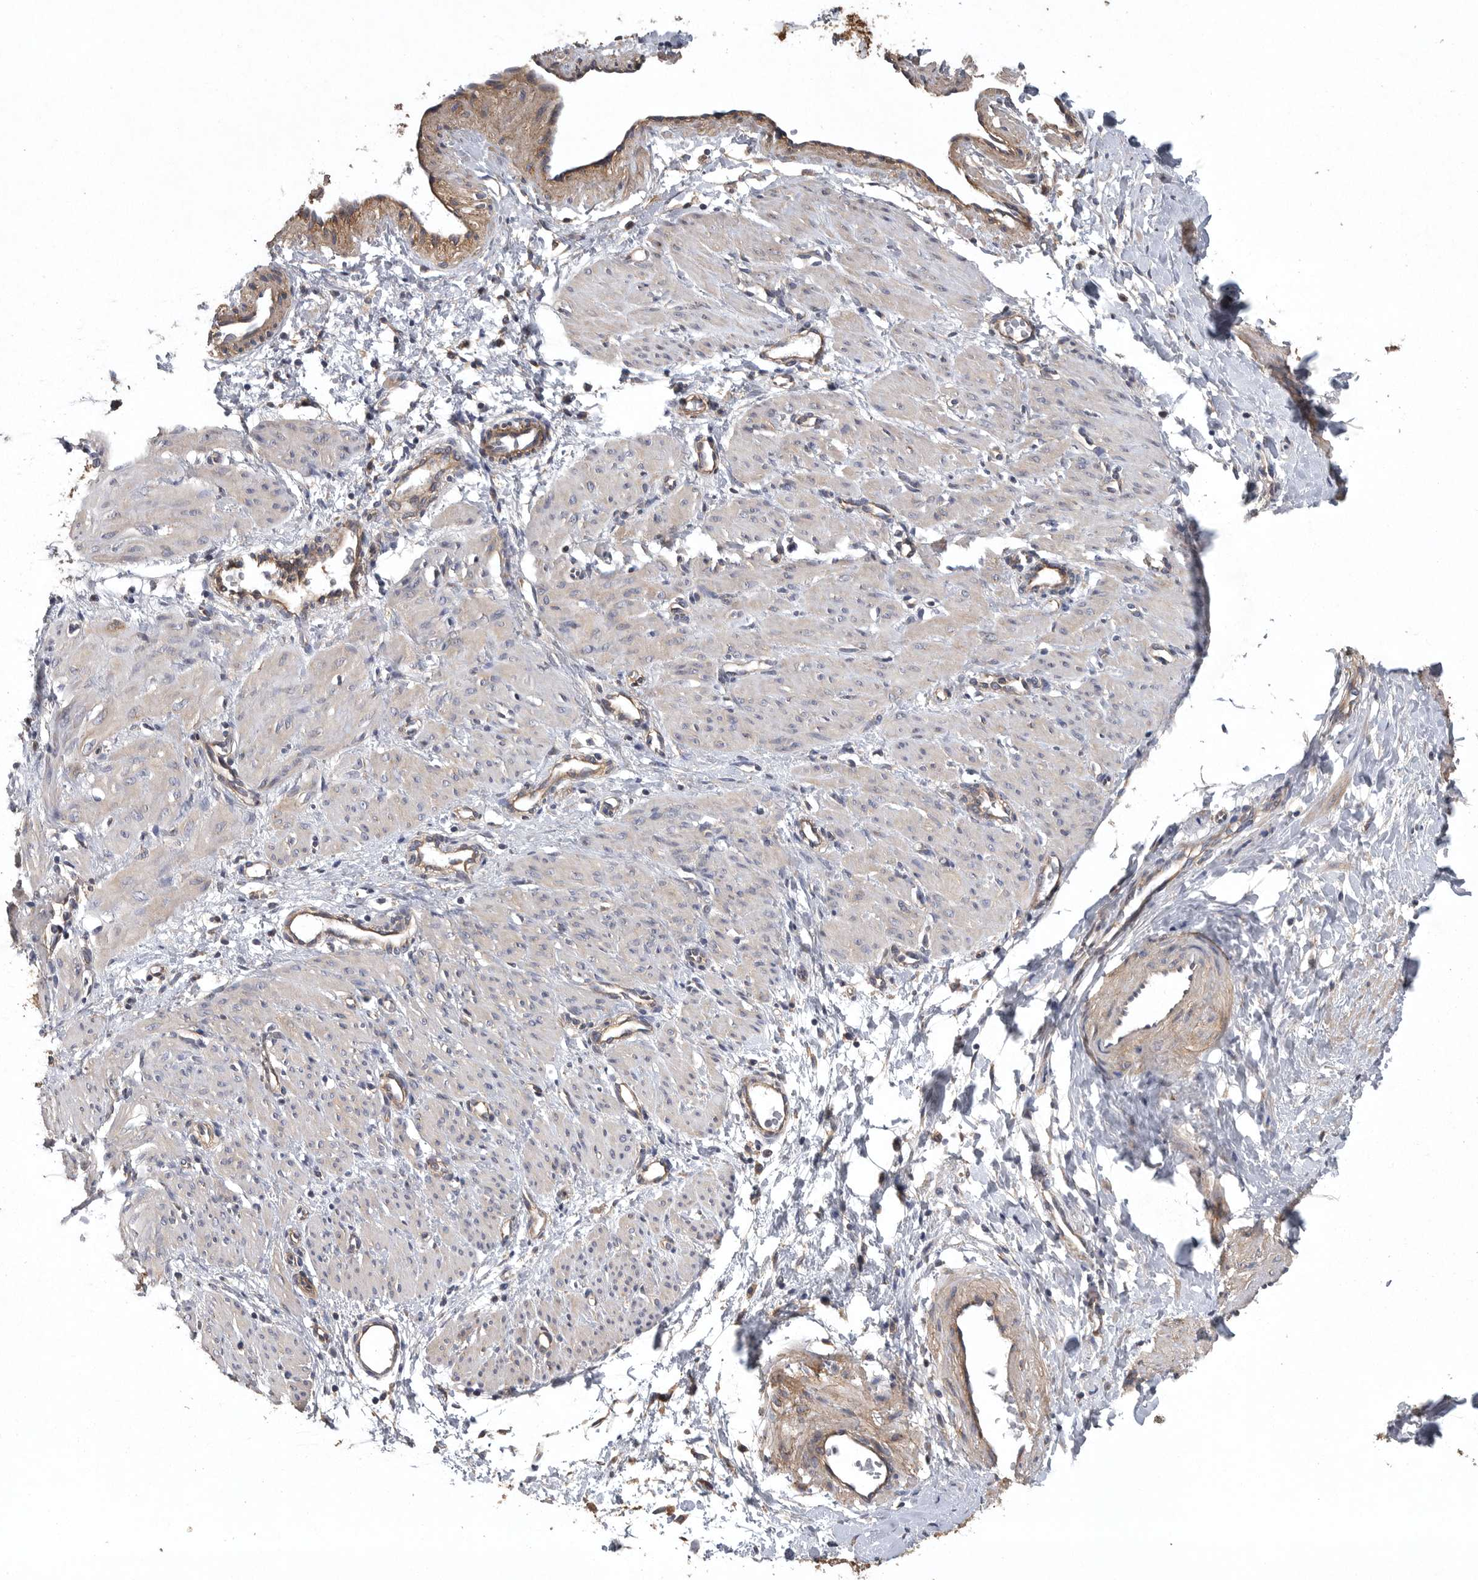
{"staining": {"intensity": "weak", "quantity": ">75%", "location": "cytoplasmic/membranous"}, "tissue": "smooth muscle", "cell_type": "Smooth muscle cells", "image_type": "normal", "snomed": [{"axis": "morphology", "description": "Normal tissue, NOS"}, {"axis": "topography", "description": "Endometrium"}], "caption": "A brown stain shows weak cytoplasmic/membranous staining of a protein in smooth muscle cells of benign smooth muscle.", "gene": "OXR1", "patient": {"sex": "female", "age": 33}}